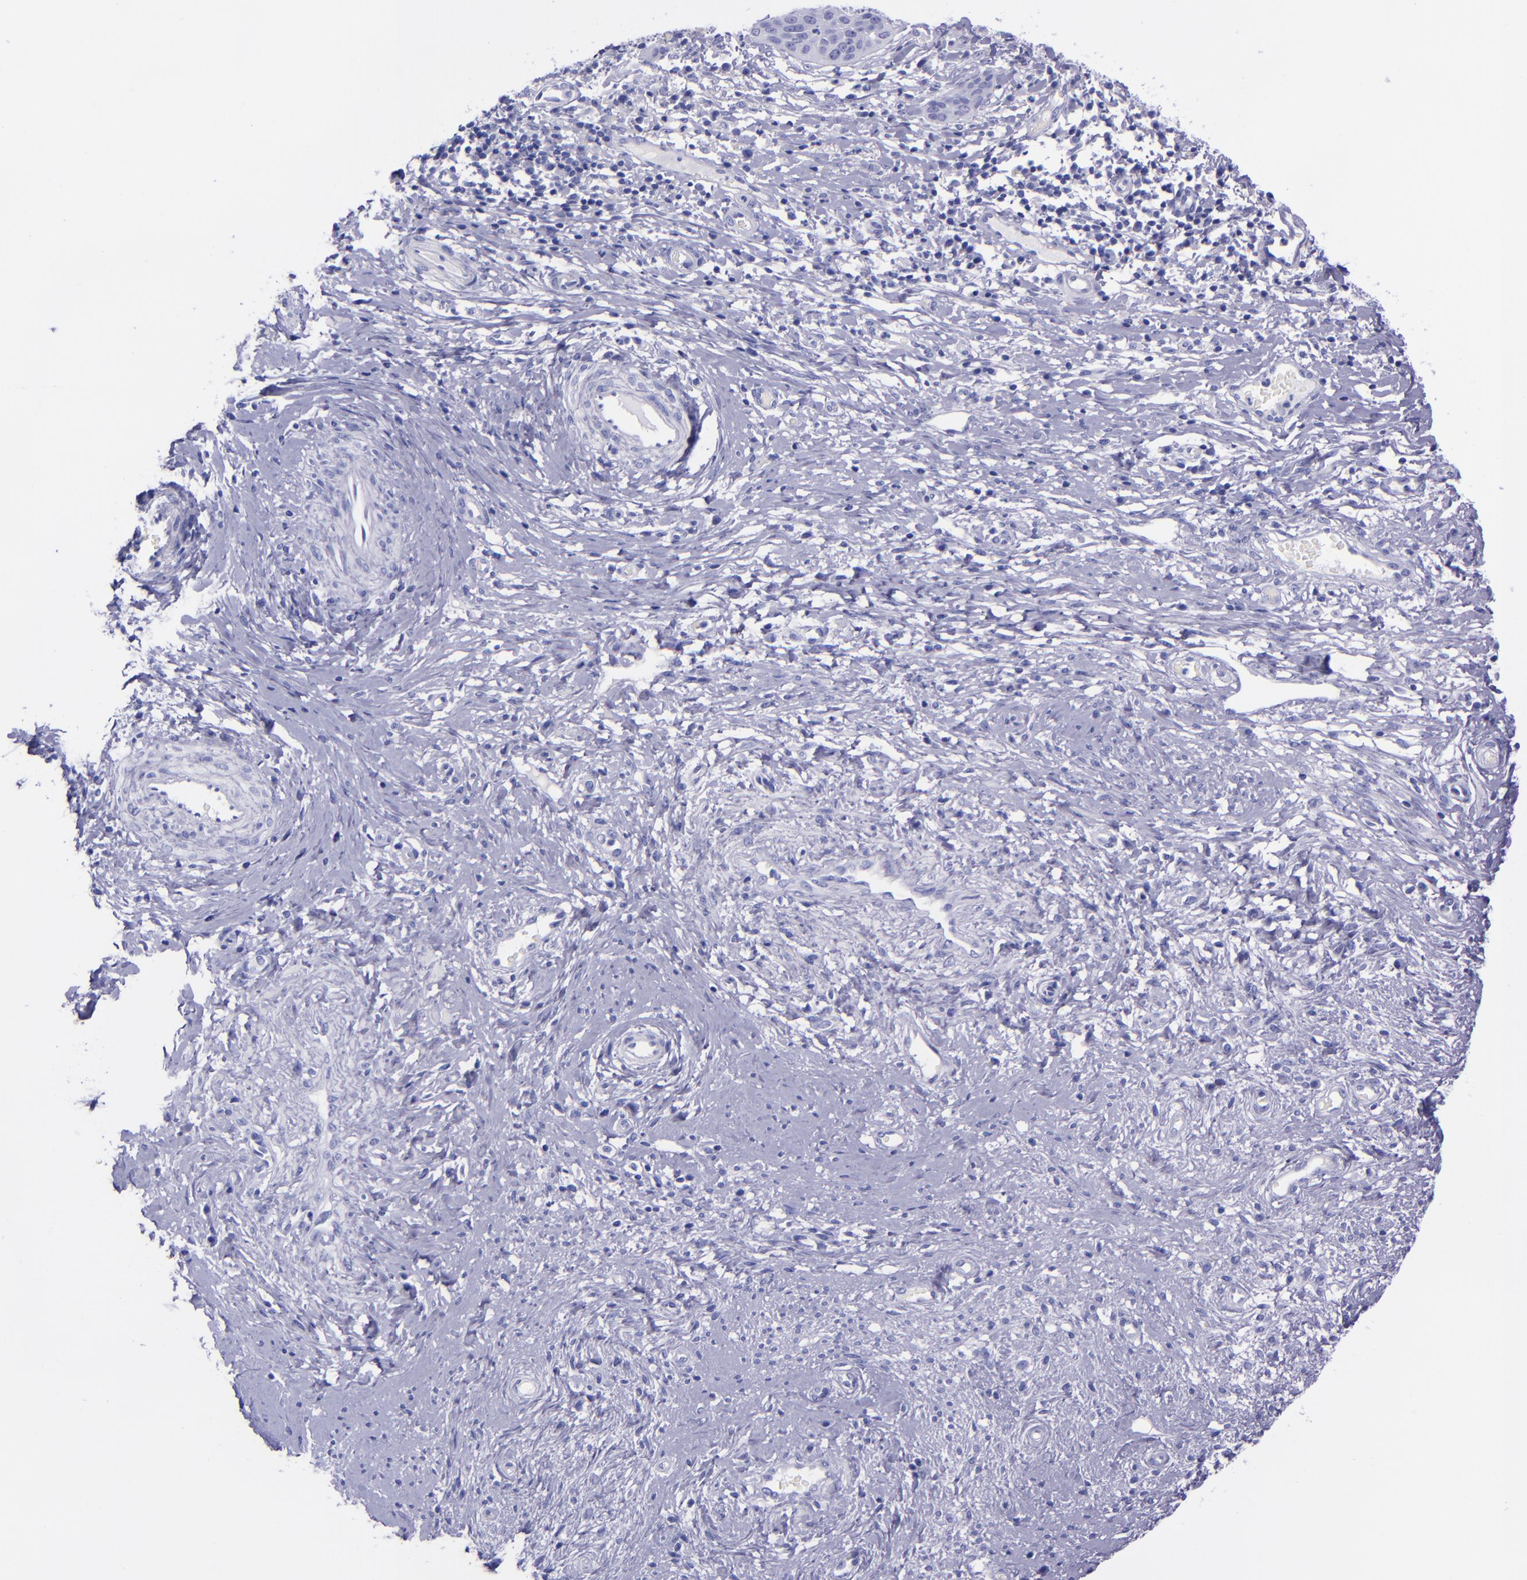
{"staining": {"intensity": "negative", "quantity": "none", "location": "none"}, "tissue": "cervical cancer", "cell_type": "Tumor cells", "image_type": "cancer", "snomed": [{"axis": "morphology", "description": "Normal tissue, NOS"}, {"axis": "morphology", "description": "Squamous cell carcinoma, NOS"}, {"axis": "topography", "description": "Cervix"}], "caption": "Tumor cells show no significant expression in cervical cancer. (IHC, brightfield microscopy, high magnification).", "gene": "MBP", "patient": {"sex": "female", "age": 39}}